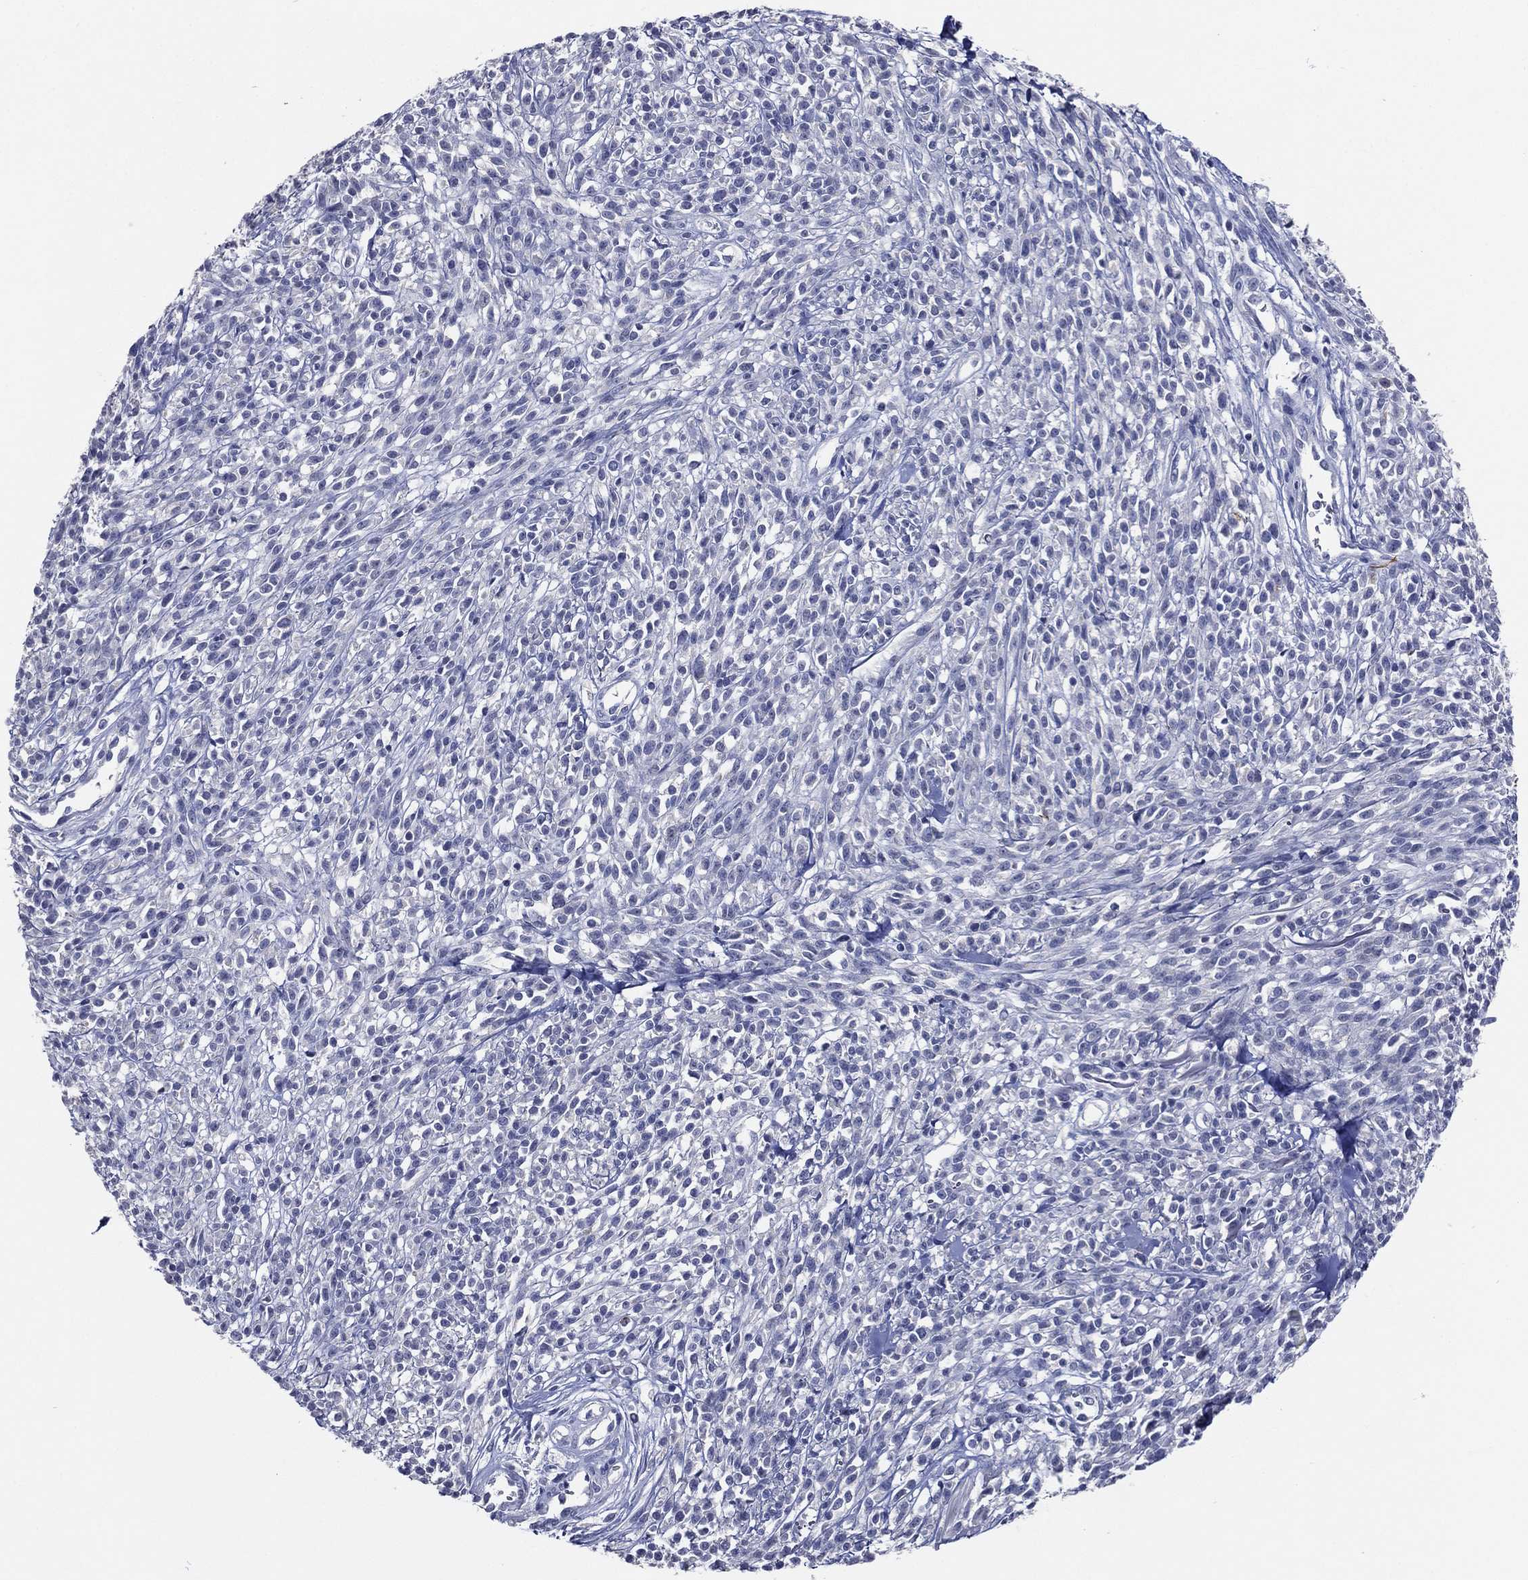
{"staining": {"intensity": "negative", "quantity": "none", "location": "none"}, "tissue": "melanoma", "cell_type": "Tumor cells", "image_type": "cancer", "snomed": [{"axis": "morphology", "description": "Malignant melanoma, NOS"}, {"axis": "topography", "description": "Skin"}, {"axis": "topography", "description": "Skin of trunk"}], "caption": "Micrograph shows no protein staining in tumor cells of malignant melanoma tissue.", "gene": "SLC13A4", "patient": {"sex": "male", "age": 74}}